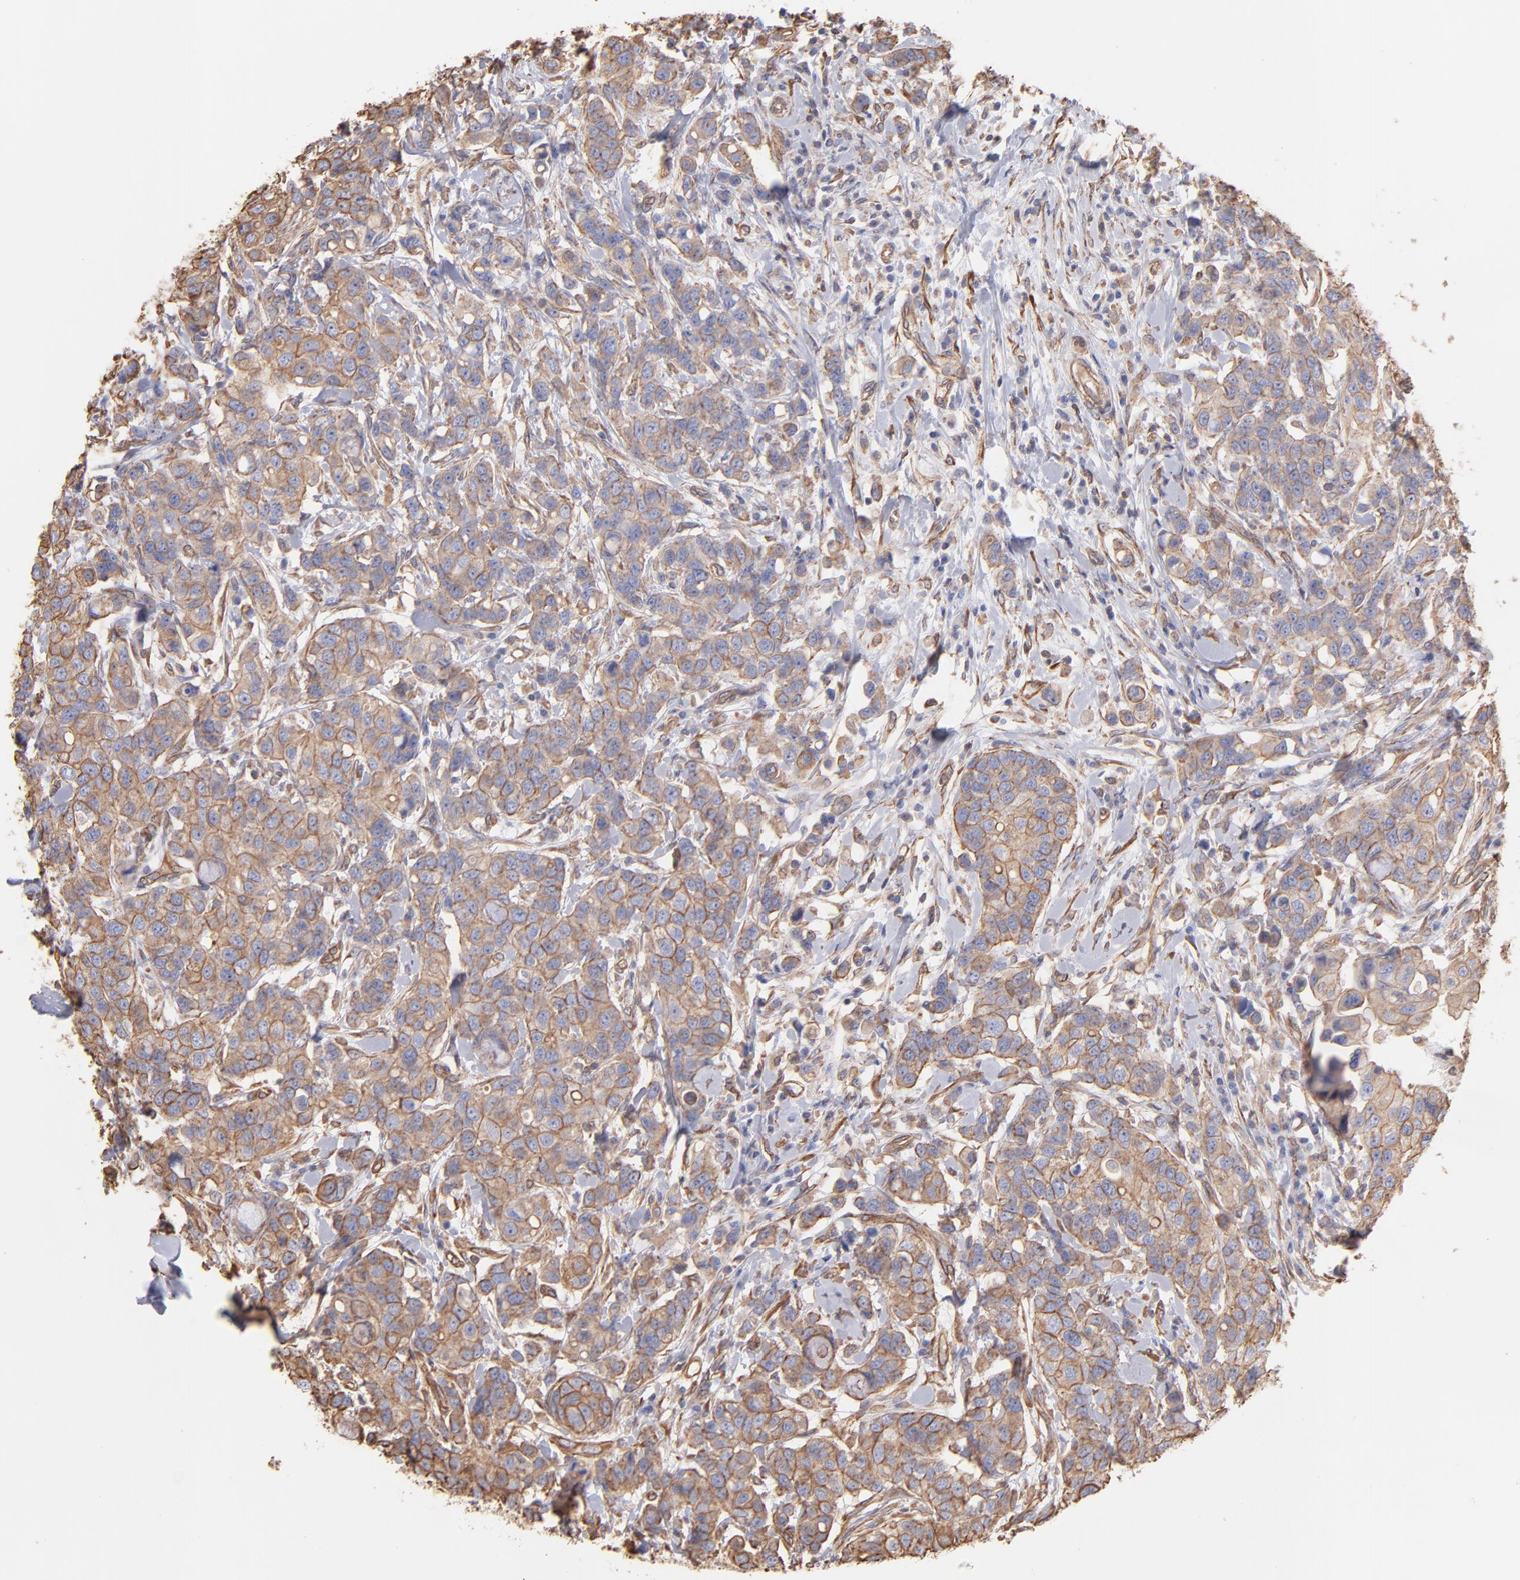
{"staining": {"intensity": "moderate", "quantity": ">75%", "location": "cytoplasmic/membranous"}, "tissue": "breast cancer", "cell_type": "Tumor cells", "image_type": "cancer", "snomed": [{"axis": "morphology", "description": "Duct carcinoma"}, {"axis": "topography", "description": "Breast"}], "caption": "Protein staining of breast infiltrating ductal carcinoma tissue displays moderate cytoplasmic/membranous expression in approximately >75% of tumor cells.", "gene": "PLEC", "patient": {"sex": "female", "age": 27}}